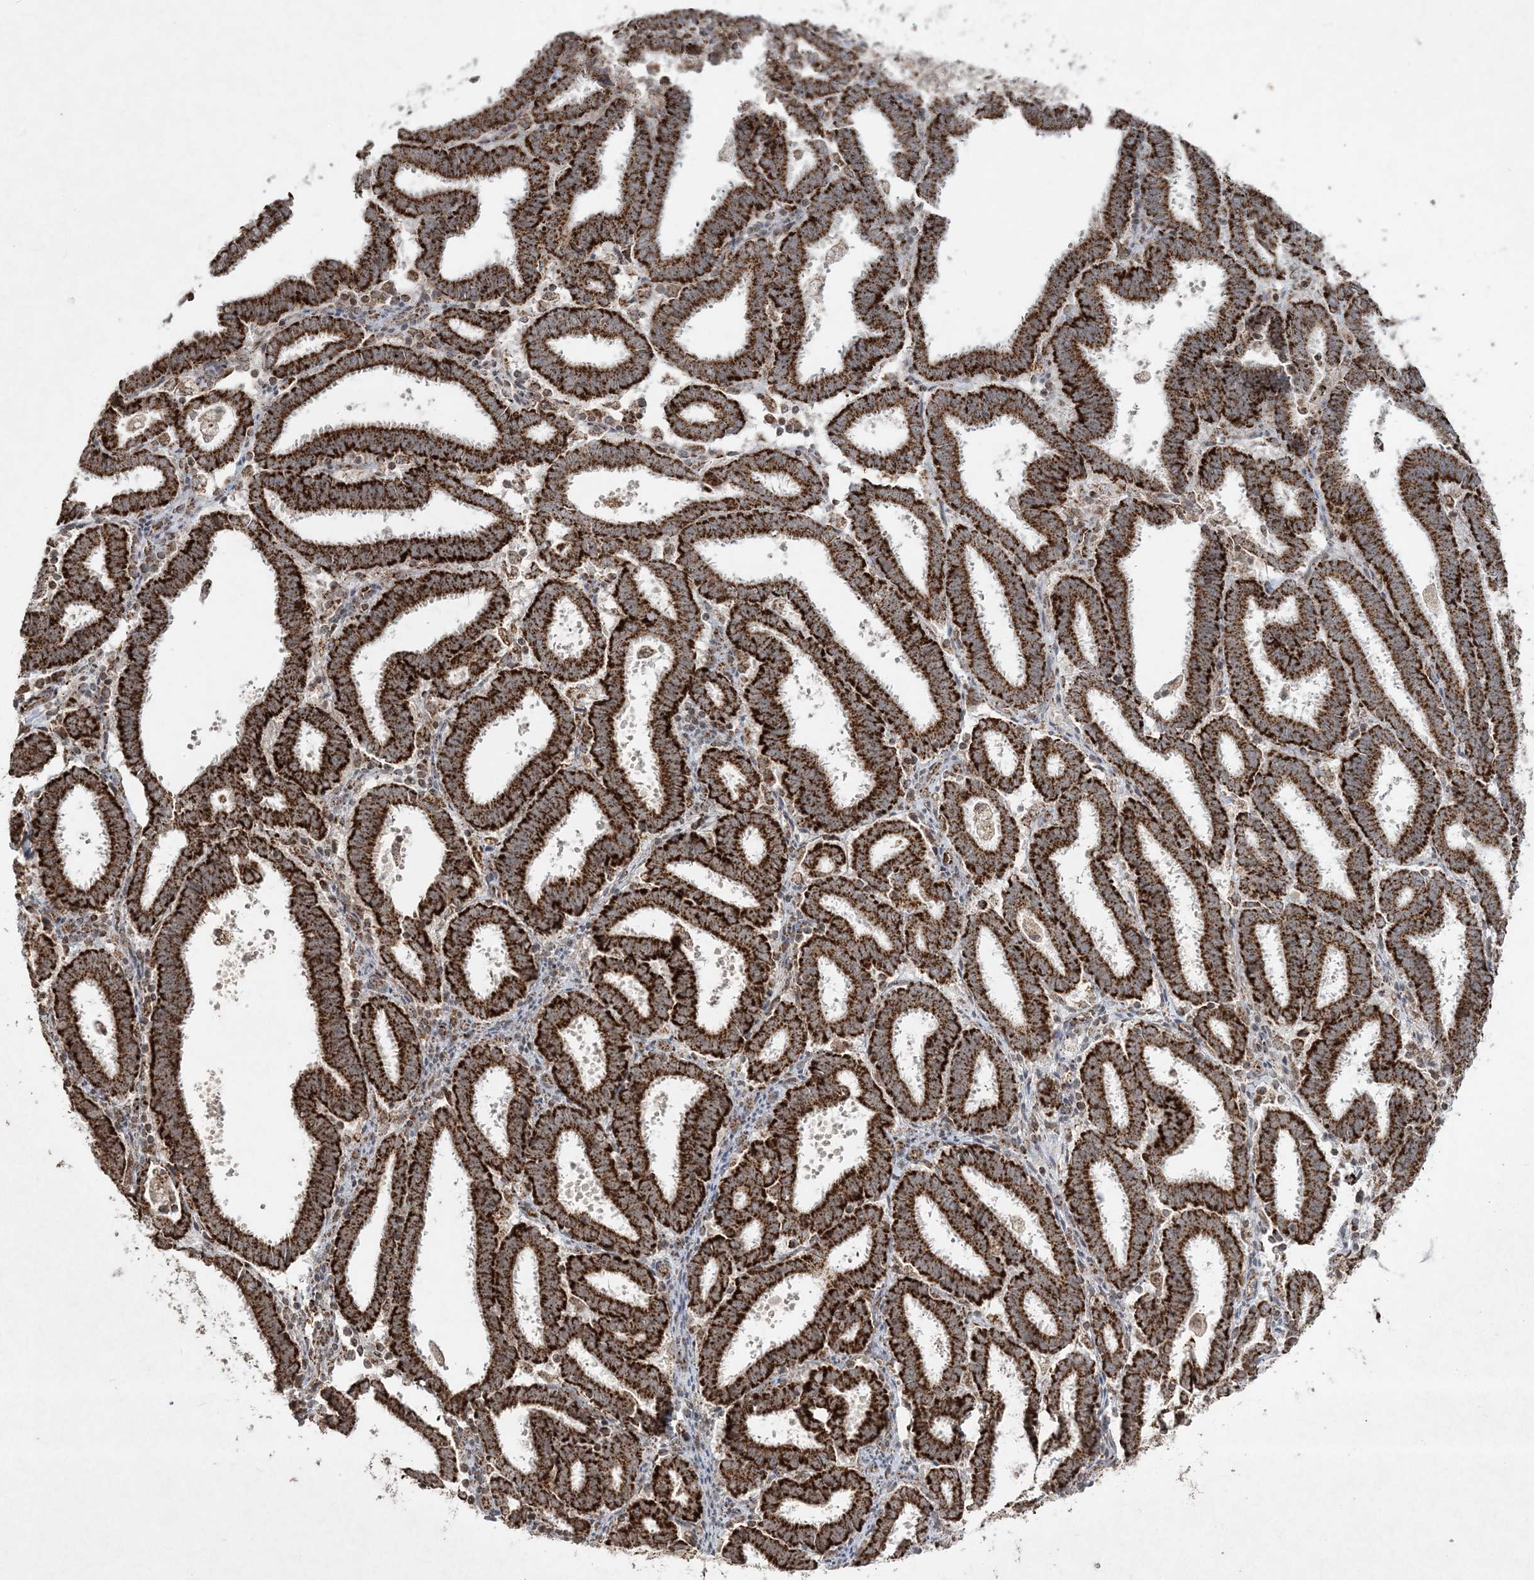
{"staining": {"intensity": "strong", "quantity": ">75%", "location": "cytoplasmic/membranous"}, "tissue": "endometrial cancer", "cell_type": "Tumor cells", "image_type": "cancer", "snomed": [{"axis": "morphology", "description": "Adenocarcinoma, NOS"}, {"axis": "topography", "description": "Uterus"}], "caption": "IHC histopathology image of adenocarcinoma (endometrial) stained for a protein (brown), which shows high levels of strong cytoplasmic/membranous expression in approximately >75% of tumor cells.", "gene": "LRPPRC", "patient": {"sex": "female", "age": 83}}